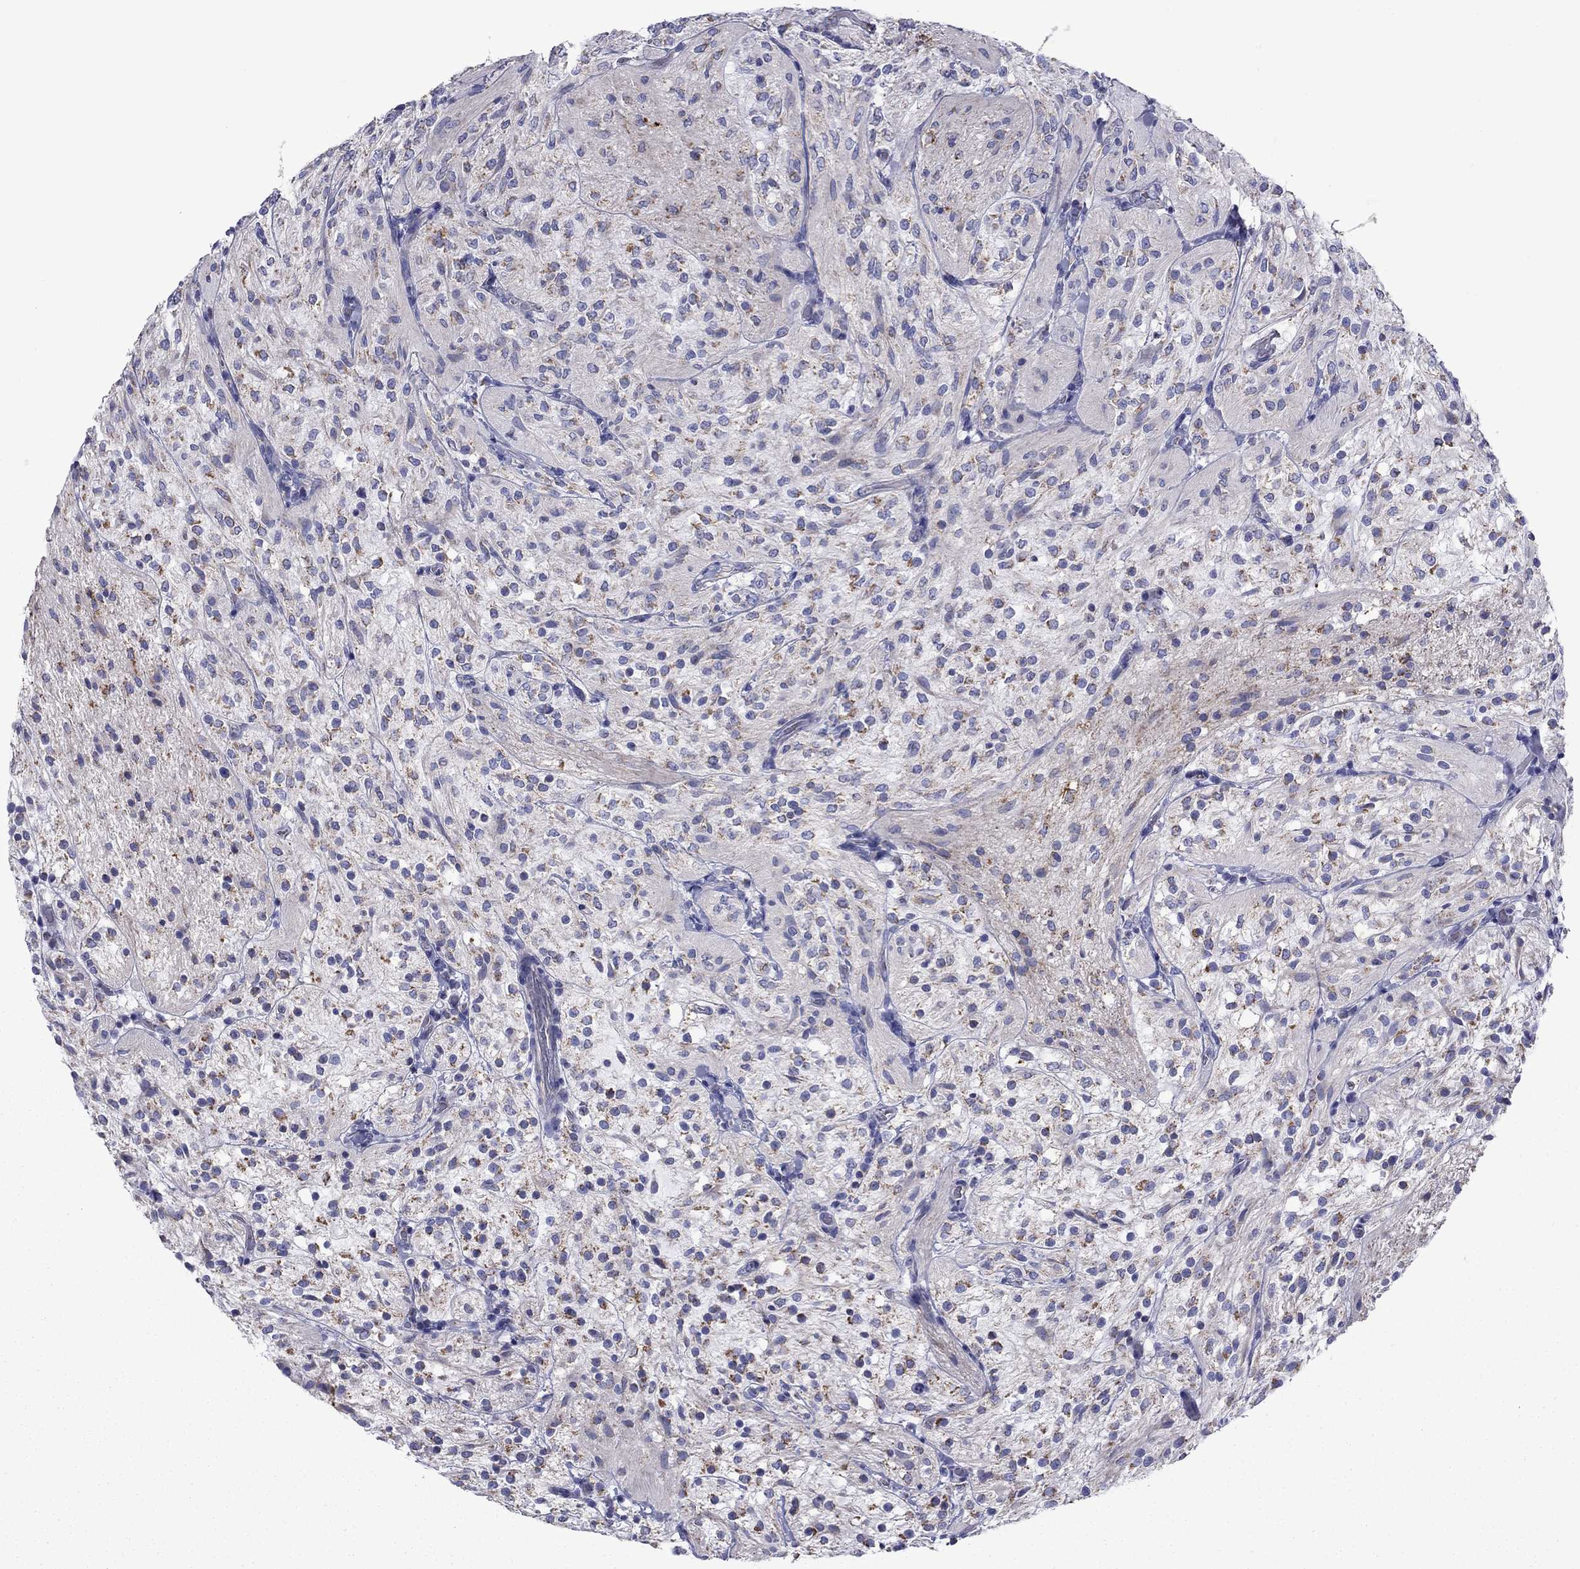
{"staining": {"intensity": "moderate", "quantity": "<25%", "location": "cytoplasmic/membranous"}, "tissue": "glioma", "cell_type": "Tumor cells", "image_type": "cancer", "snomed": [{"axis": "morphology", "description": "Glioma, malignant, Low grade"}, {"axis": "topography", "description": "Brain"}], "caption": "Brown immunohistochemical staining in human malignant low-grade glioma demonstrates moderate cytoplasmic/membranous staining in about <25% of tumor cells.", "gene": "ACADSB", "patient": {"sex": "male", "age": 3}}